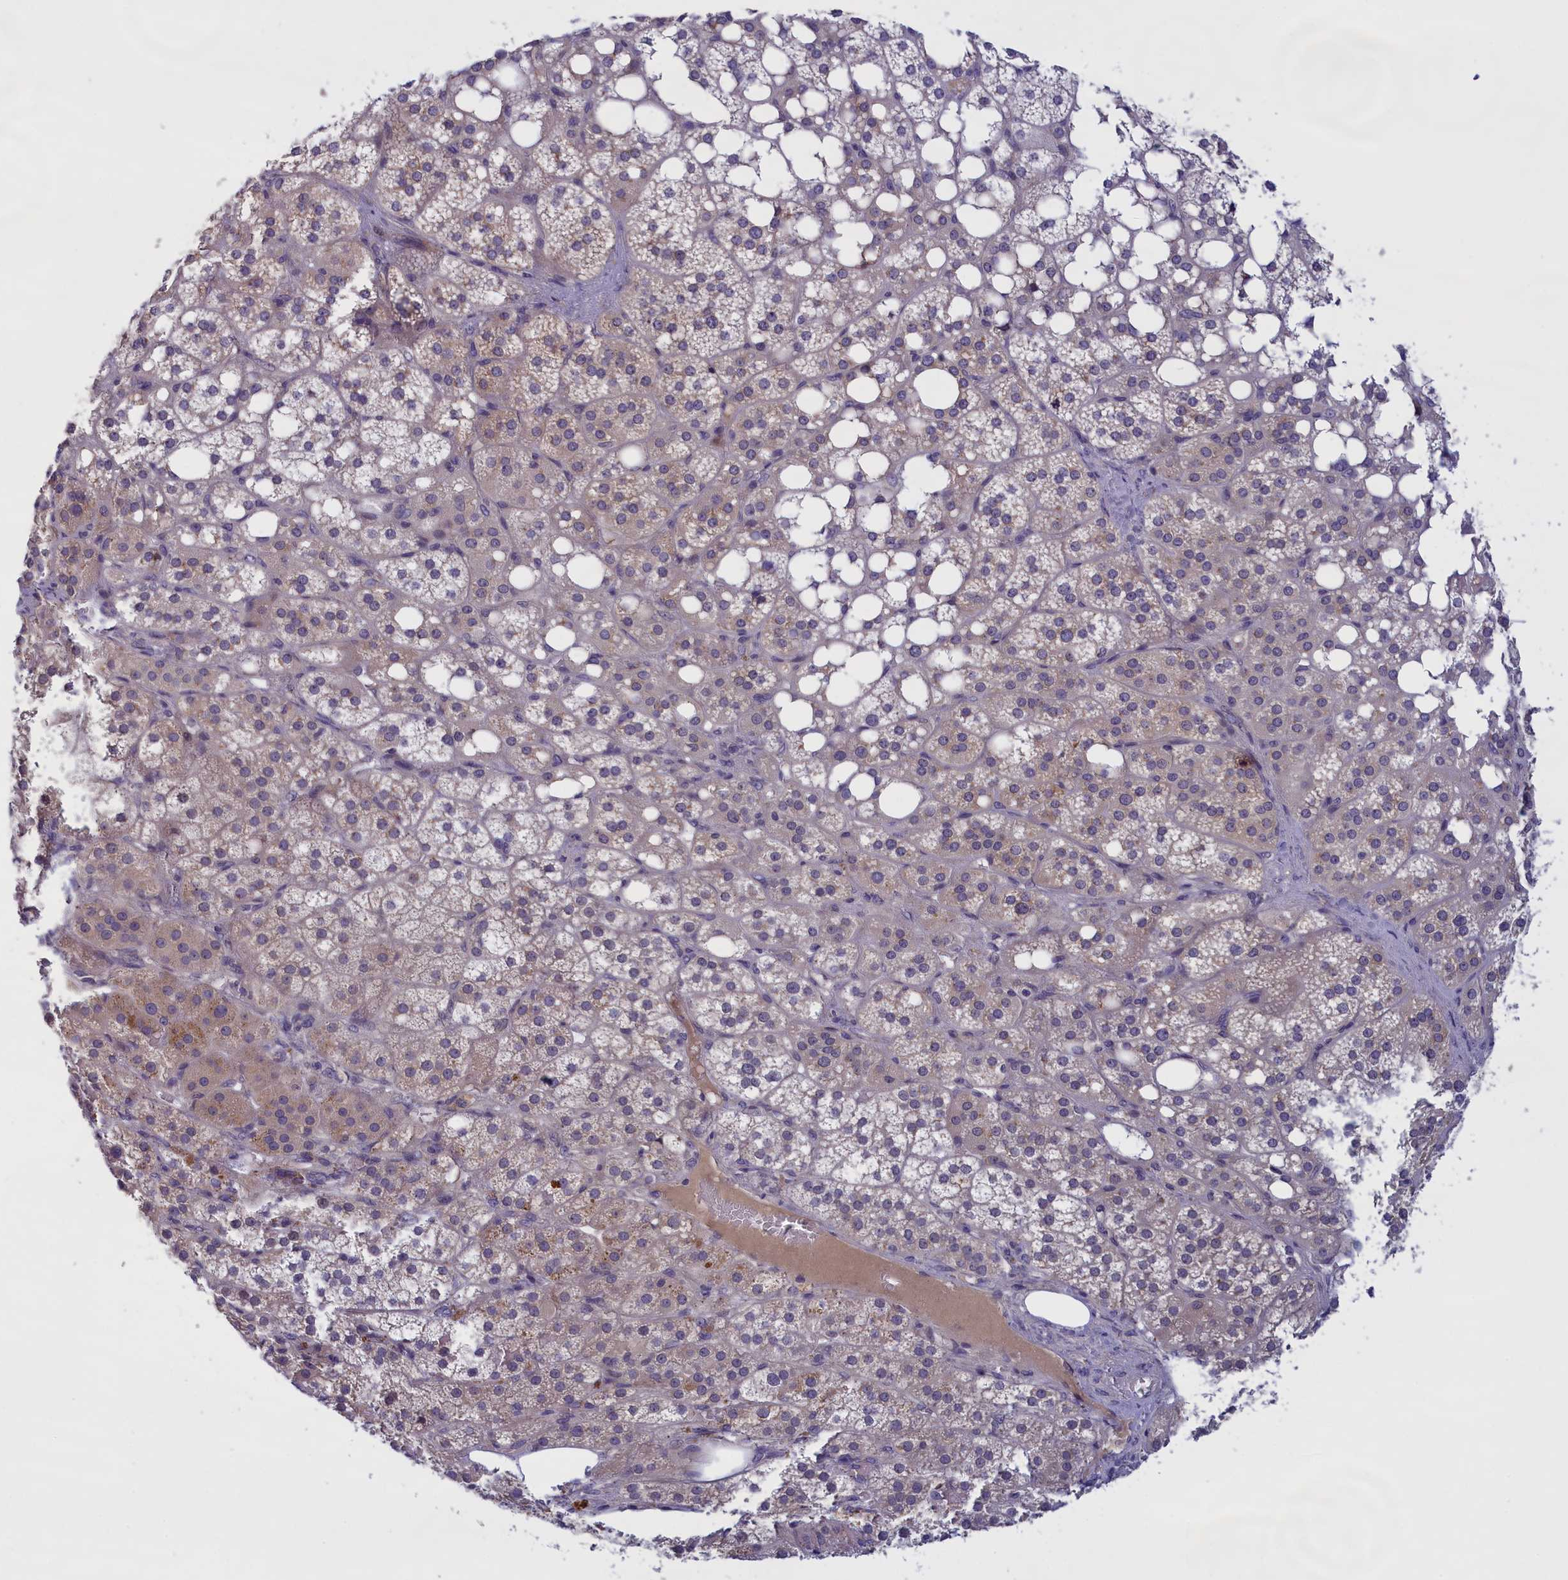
{"staining": {"intensity": "strong", "quantity": "<25%", "location": "cytoplasmic/membranous"}, "tissue": "adrenal gland", "cell_type": "Glandular cells", "image_type": "normal", "snomed": [{"axis": "morphology", "description": "Normal tissue, NOS"}, {"axis": "topography", "description": "Adrenal gland"}], "caption": "Protein analysis of unremarkable adrenal gland reveals strong cytoplasmic/membranous expression in approximately <25% of glandular cells.", "gene": "IGFALS", "patient": {"sex": "female", "age": 59}}